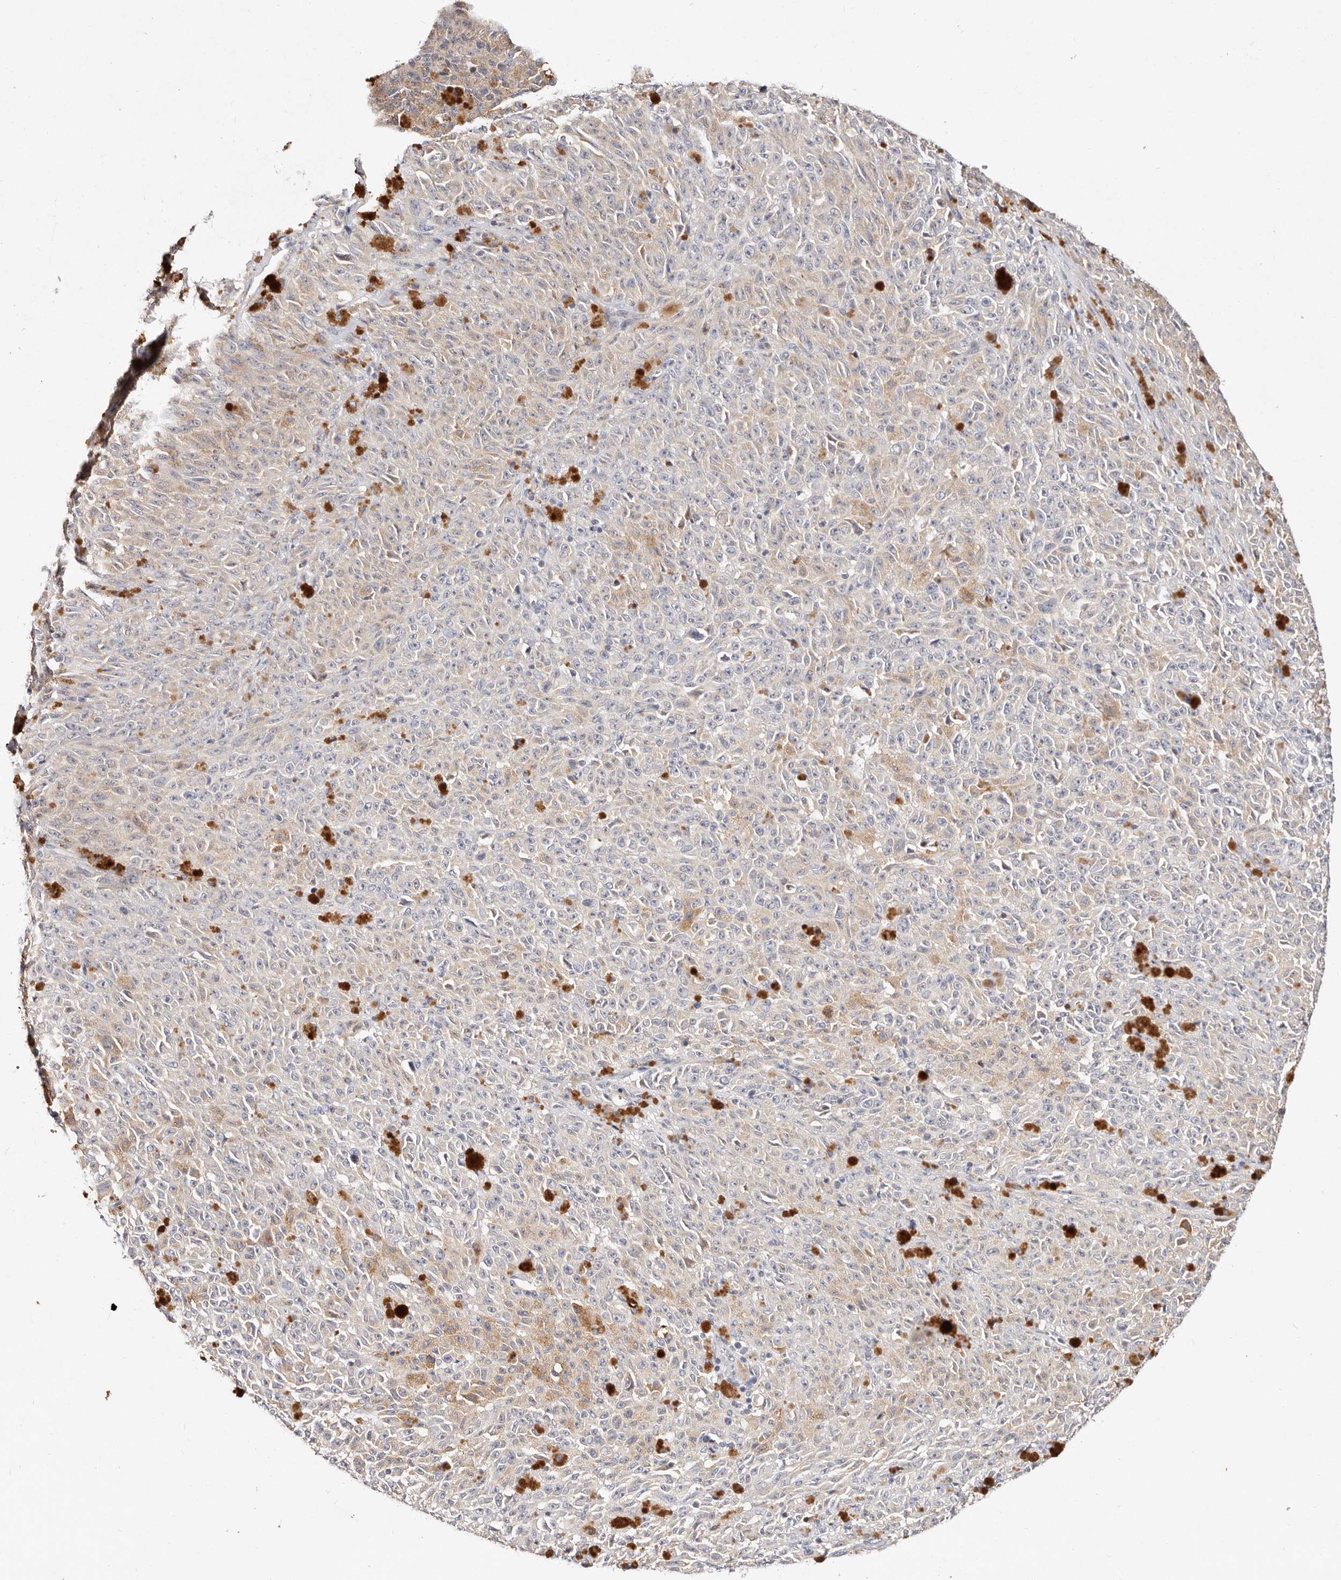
{"staining": {"intensity": "negative", "quantity": "none", "location": "none"}, "tissue": "melanoma", "cell_type": "Tumor cells", "image_type": "cancer", "snomed": [{"axis": "morphology", "description": "Malignant melanoma, NOS"}, {"axis": "topography", "description": "Skin"}], "caption": "A high-resolution image shows immunohistochemistry (IHC) staining of melanoma, which demonstrates no significant positivity in tumor cells.", "gene": "VIPAS39", "patient": {"sex": "female", "age": 82}}